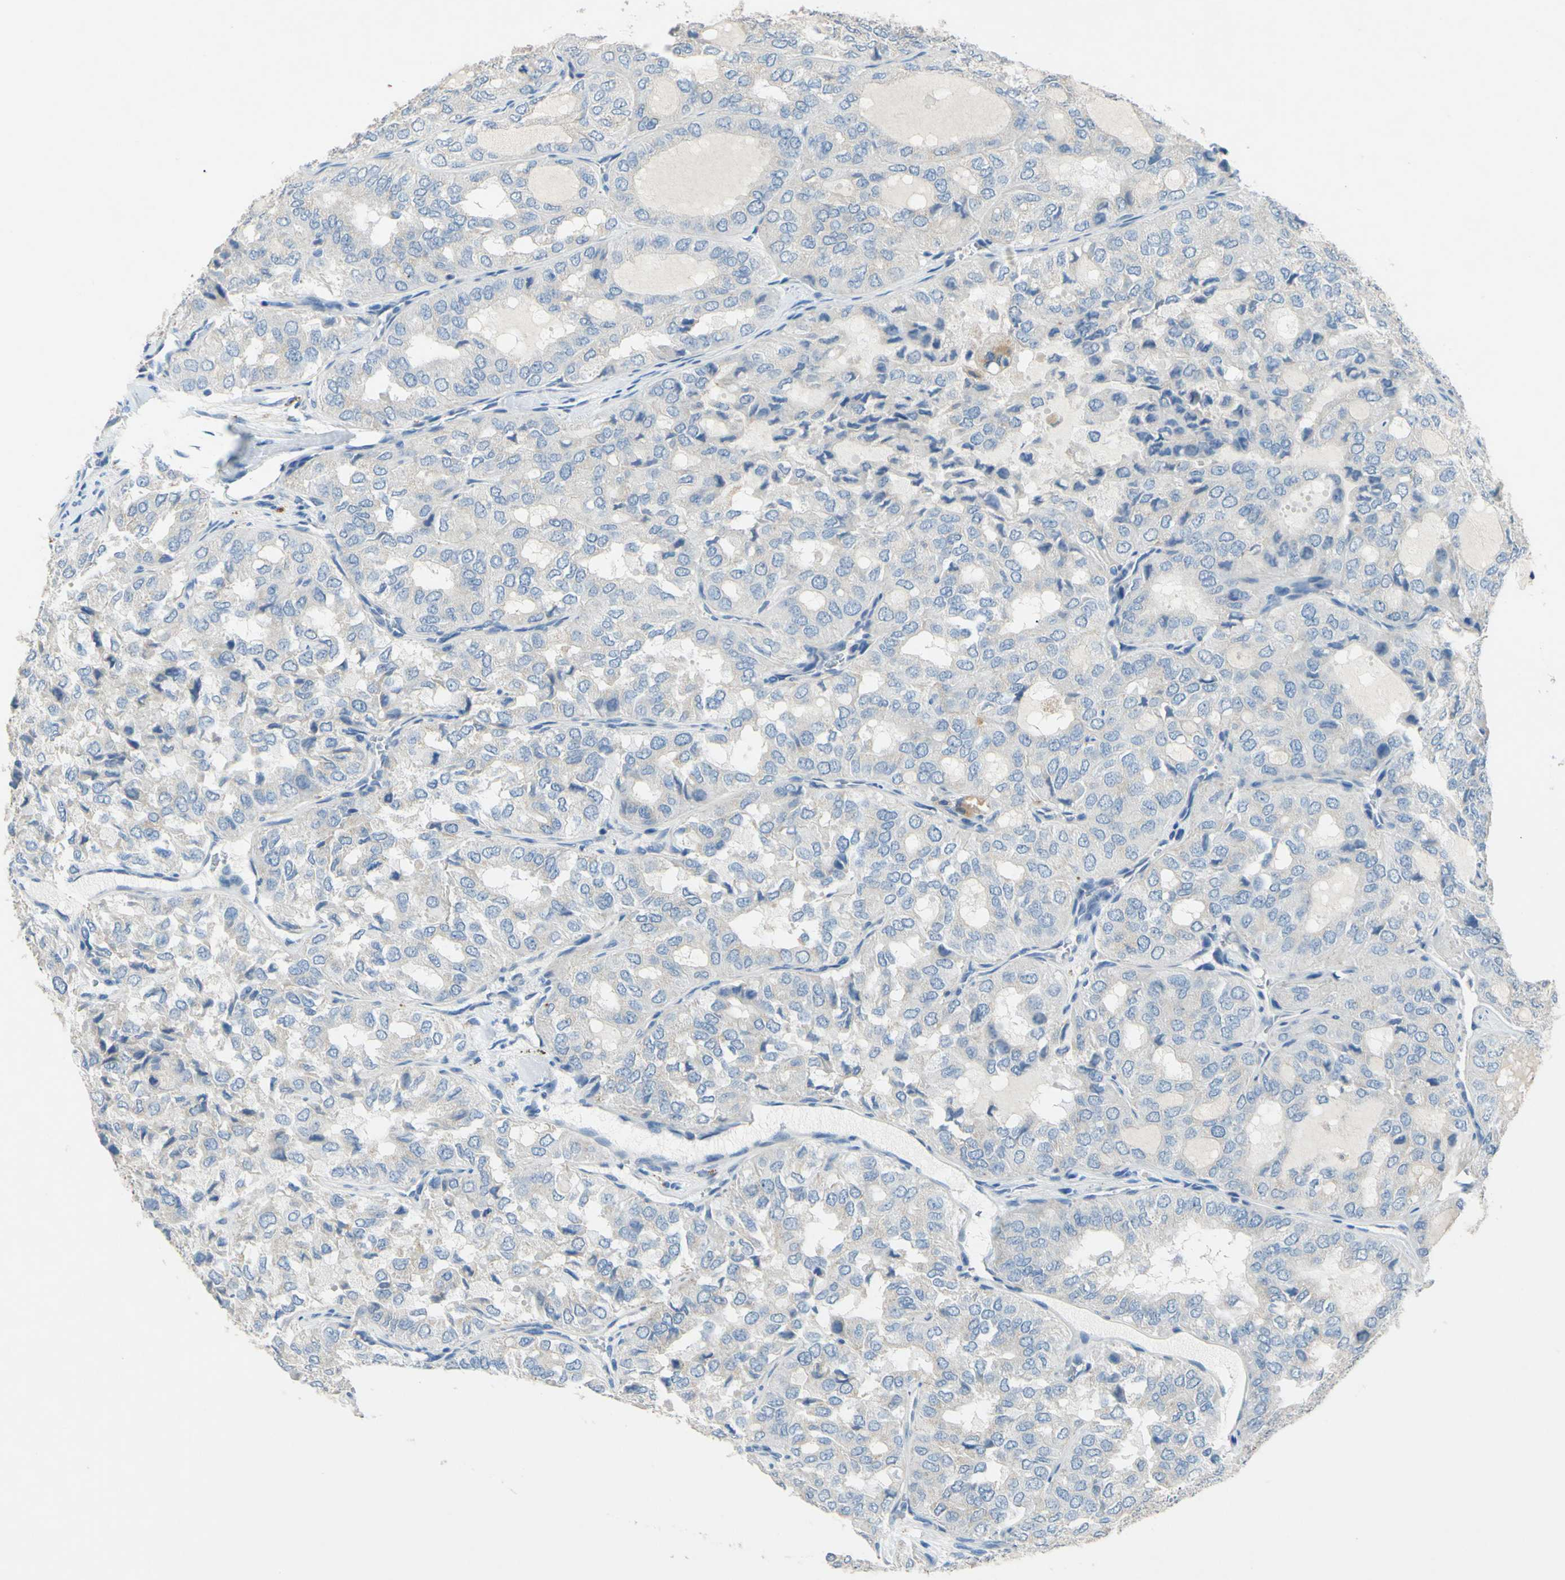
{"staining": {"intensity": "negative", "quantity": "none", "location": "none"}, "tissue": "thyroid cancer", "cell_type": "Tumor cells", "image_type": "cancer", "snomed": [{"axis": "morphology", "description": "Follicular adenoma carcinoma, NOS"}, {"axis": "topography", "description": "Thyroid gland"}], "caption": "Tumor cells are negative for brown protein staining in thyroid follicular adenoma carcinoma. Brightfield microscopy of immunohistochemistry (IHC) stained with DAB (brown) and hematoxylin (blue), captured at high magnification.", "gene": "CDH10", "patient": {"sex": "male", "age": 75}}